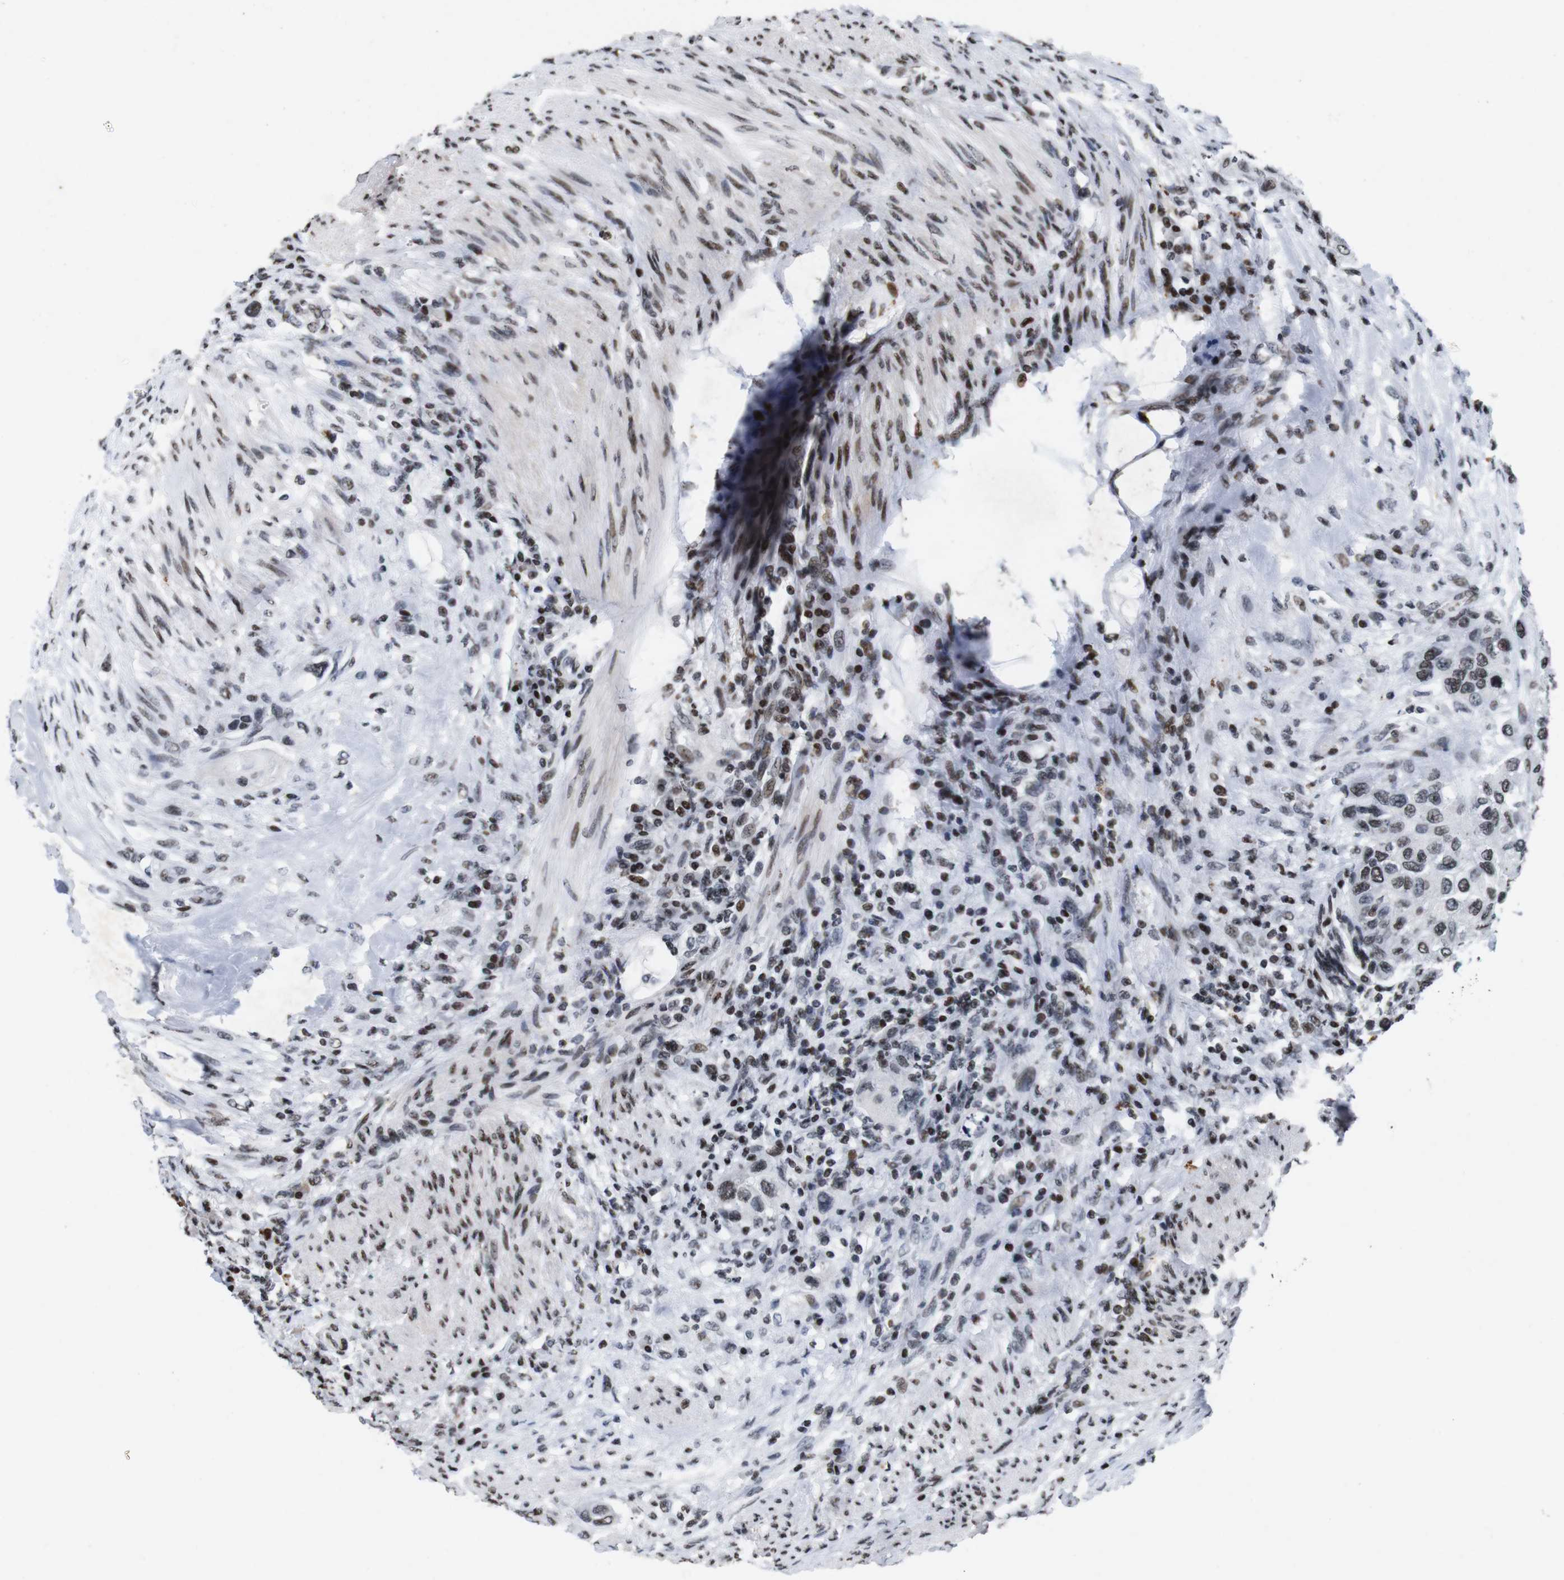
{"staining": {"intensity": "moderate", "quantity": ">75%", "location": "nuclear"}, "tissue": "urothelial cancer", "cell_type": "Tumor cells", "image_type": "cancer", "snomed": [{"axis": "morphology", "description": "Urothelial carcinoma, High grade"}, {"axis": "topography", "description": "Urinary bladder"}], "caption": "Protein analysis of urothelial cancer tissue displays moderate nuclear positivity in about >75% of tumor cells.", "gene": "MAGEH1", "patient": {"sex": "female", "age": 56}}